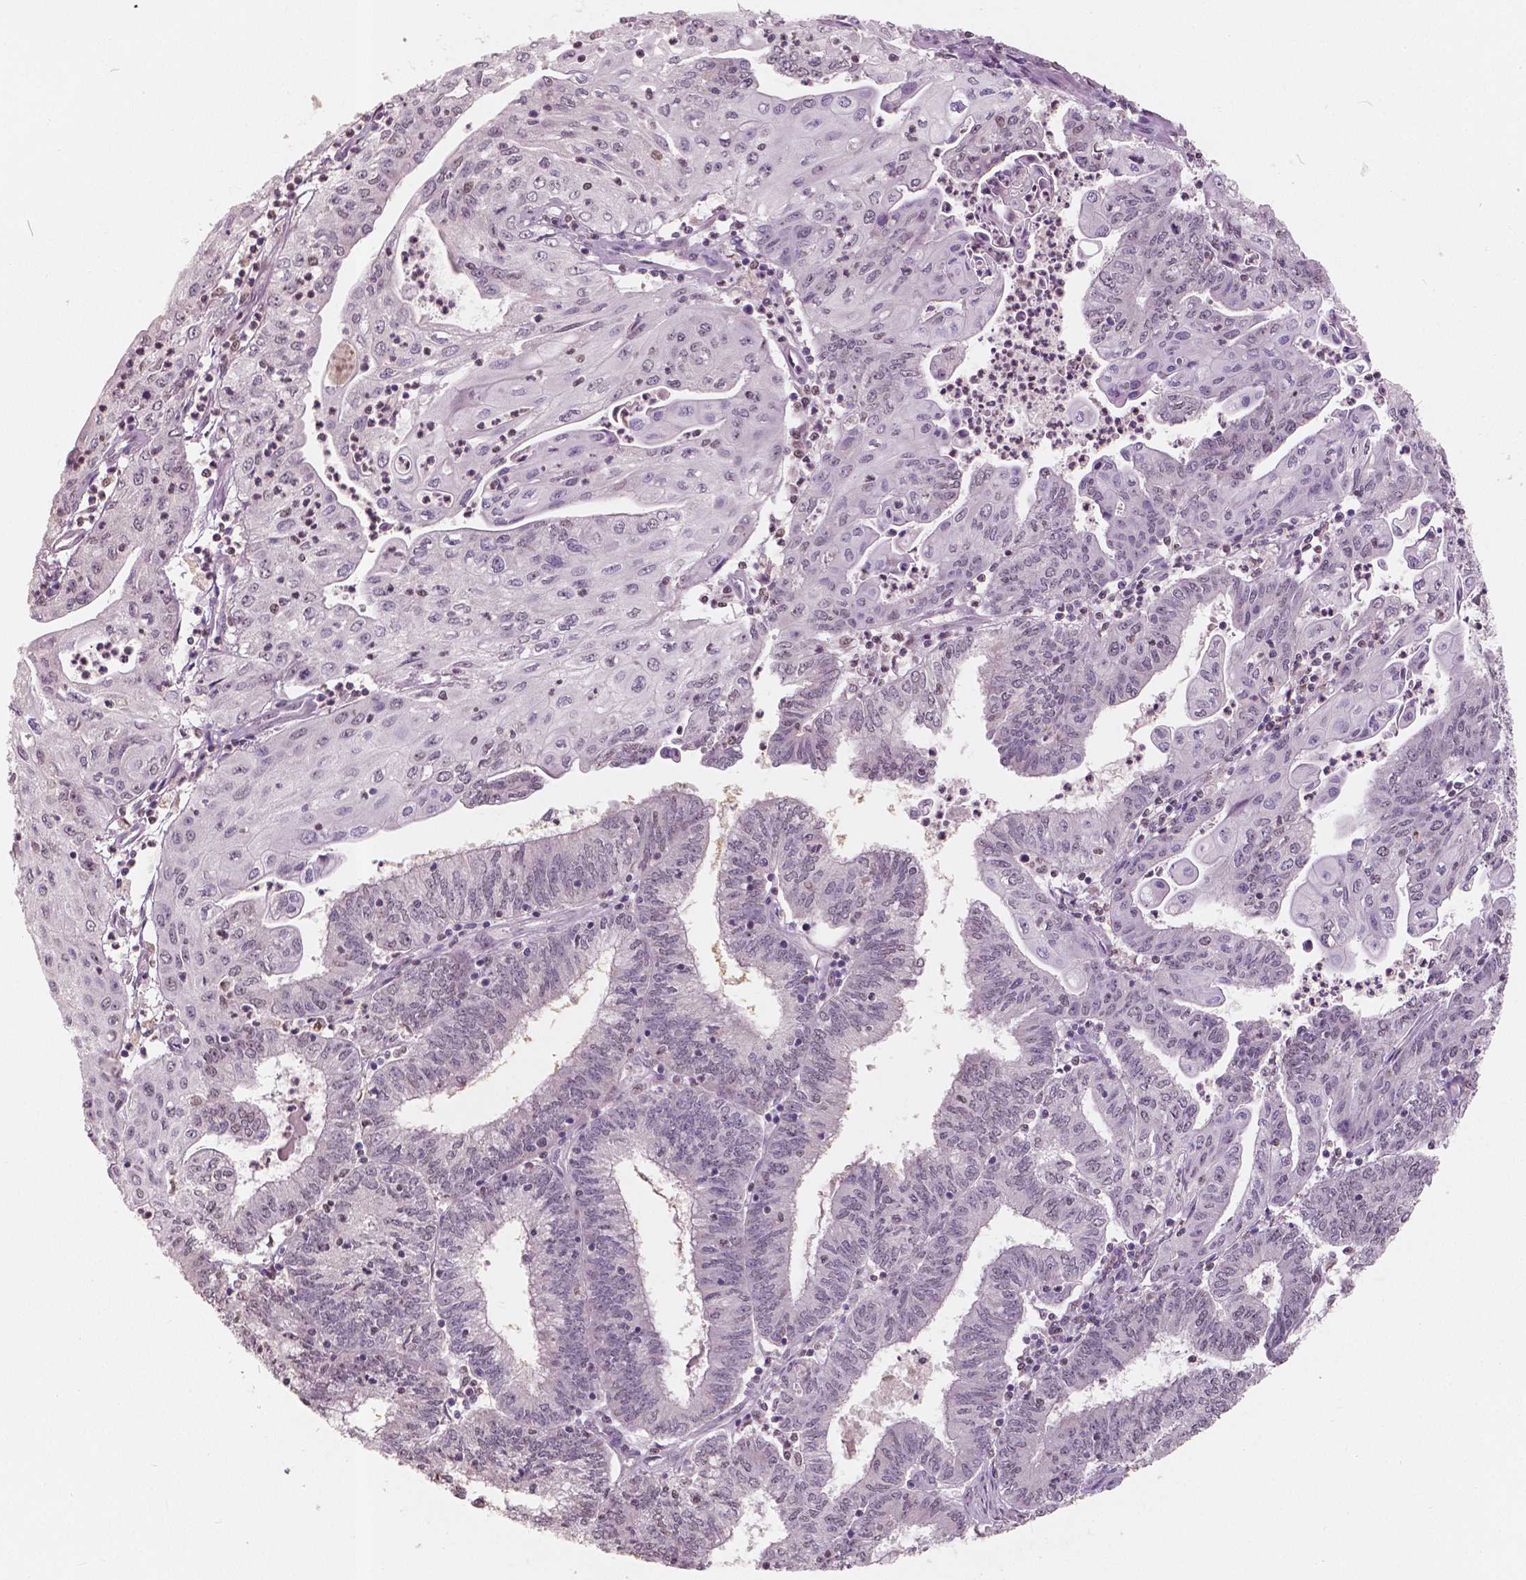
{"staining": {"intensity": "negative", "quantity": "none", "location": "none"}, "tissue": "endometrial cancer", "cell_type": "Tumor cells", "image_type": "cancer", "snomed": [{"axis": "morphology", "description": "Adenocarcinoma, NOS"}, {"axis": "topography", "description": "Endometrium"}], "caption": "There is no significant positivity in tumor cells of endometrial cancer.", "gene": "SAT2", "patient": {"sex": "female", "age": 61}}